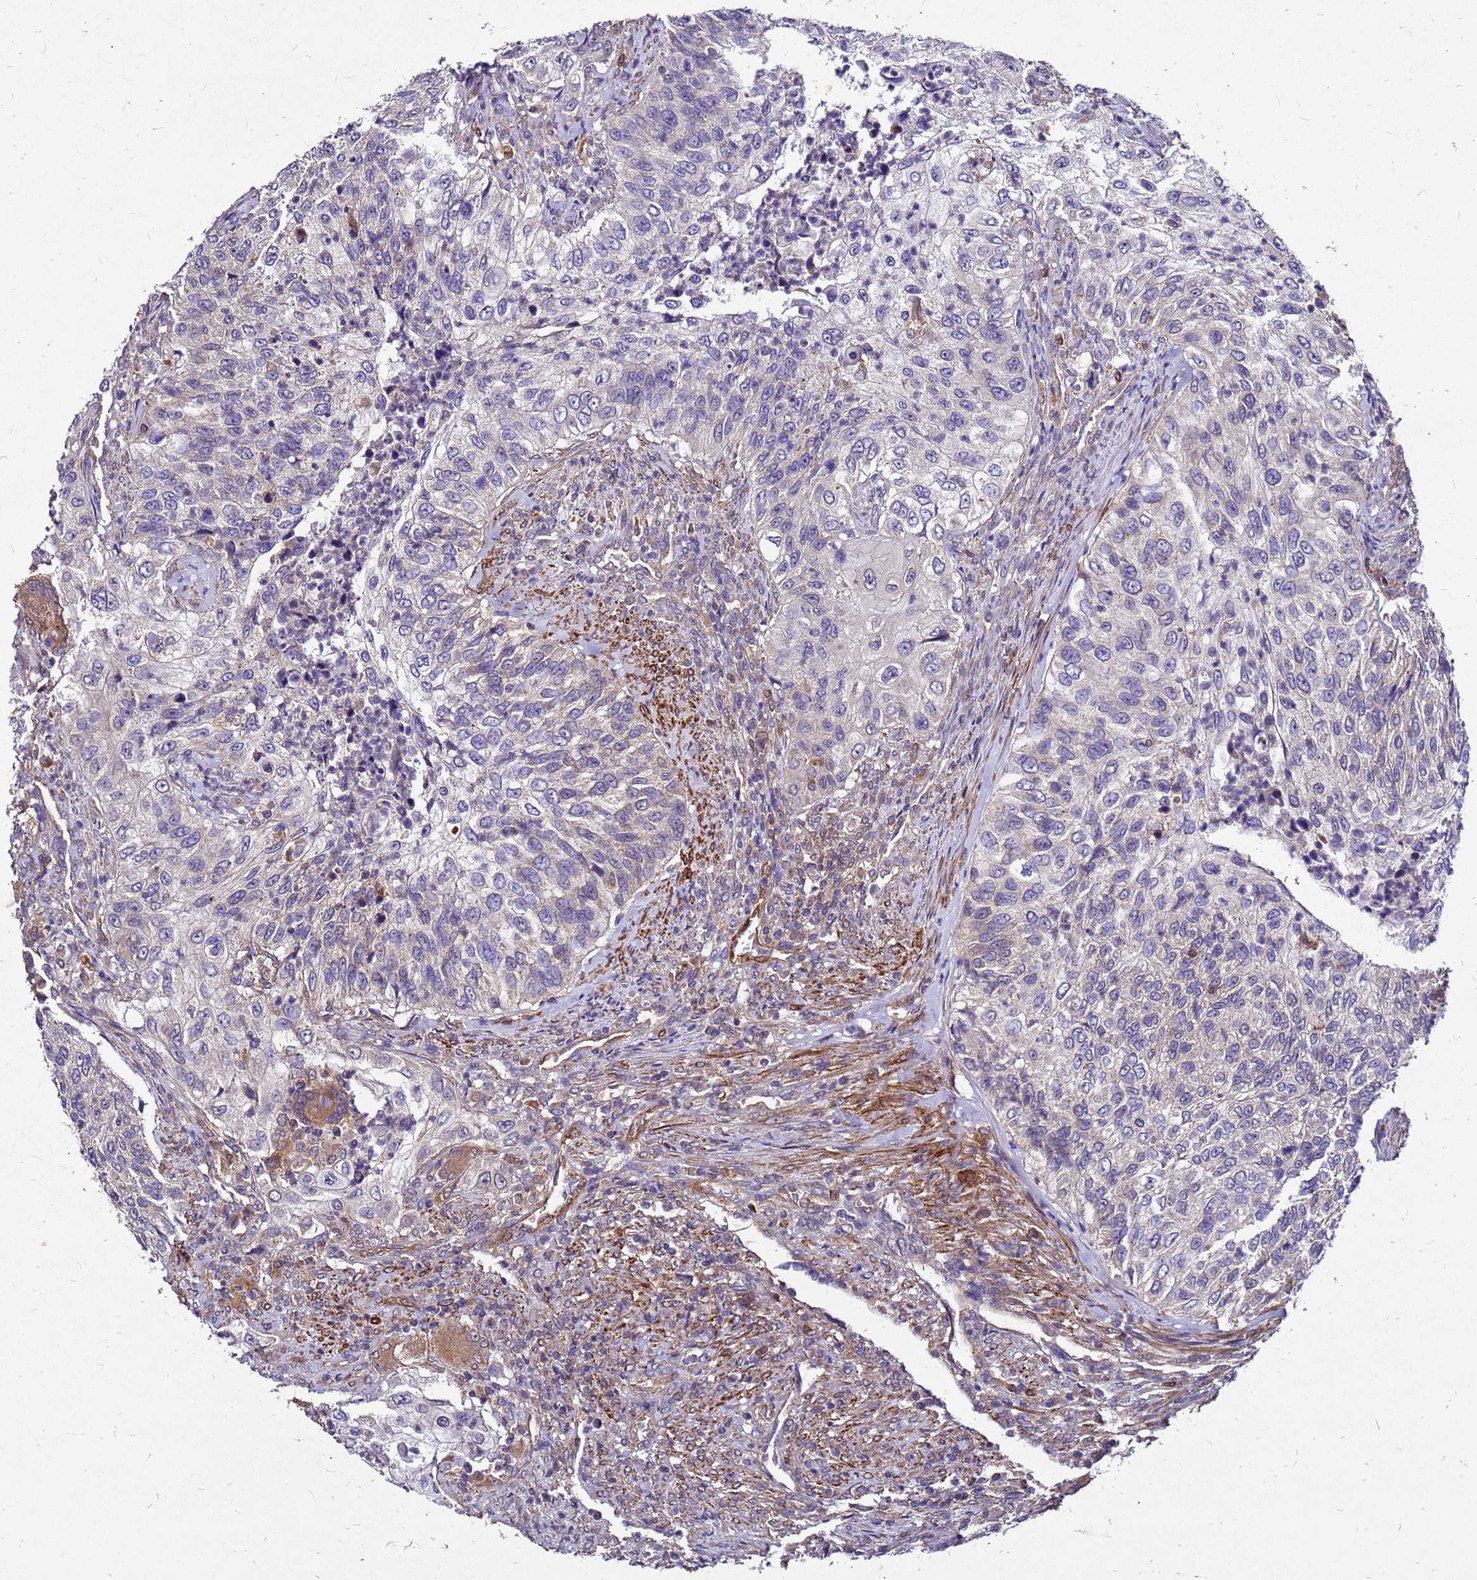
{"staining": {"intensity": "weak", "quantity": "<25%", "location": "cytoplasmic/membranous"}, "tissue": "urothelial cancer", "cell_type": "Tumor cells", "image_type": "cancer", "snomed": [{"axis": "morphology", "description": "Urothelial carcinoma, High grade"}, {"axis": "topography", "description": "Urinary bladder"}], "caption": "Immunohistochemical staining of human urothelial cancer exhibits no significant staining in tumor cells. (Brightfield microscopy of DAB (3,3'-diaminobenzidine) immunohistochemistry (IHC) at high magnification).", "gene": "DUSP23", "patient": {"sex": "female", "age": 60}}